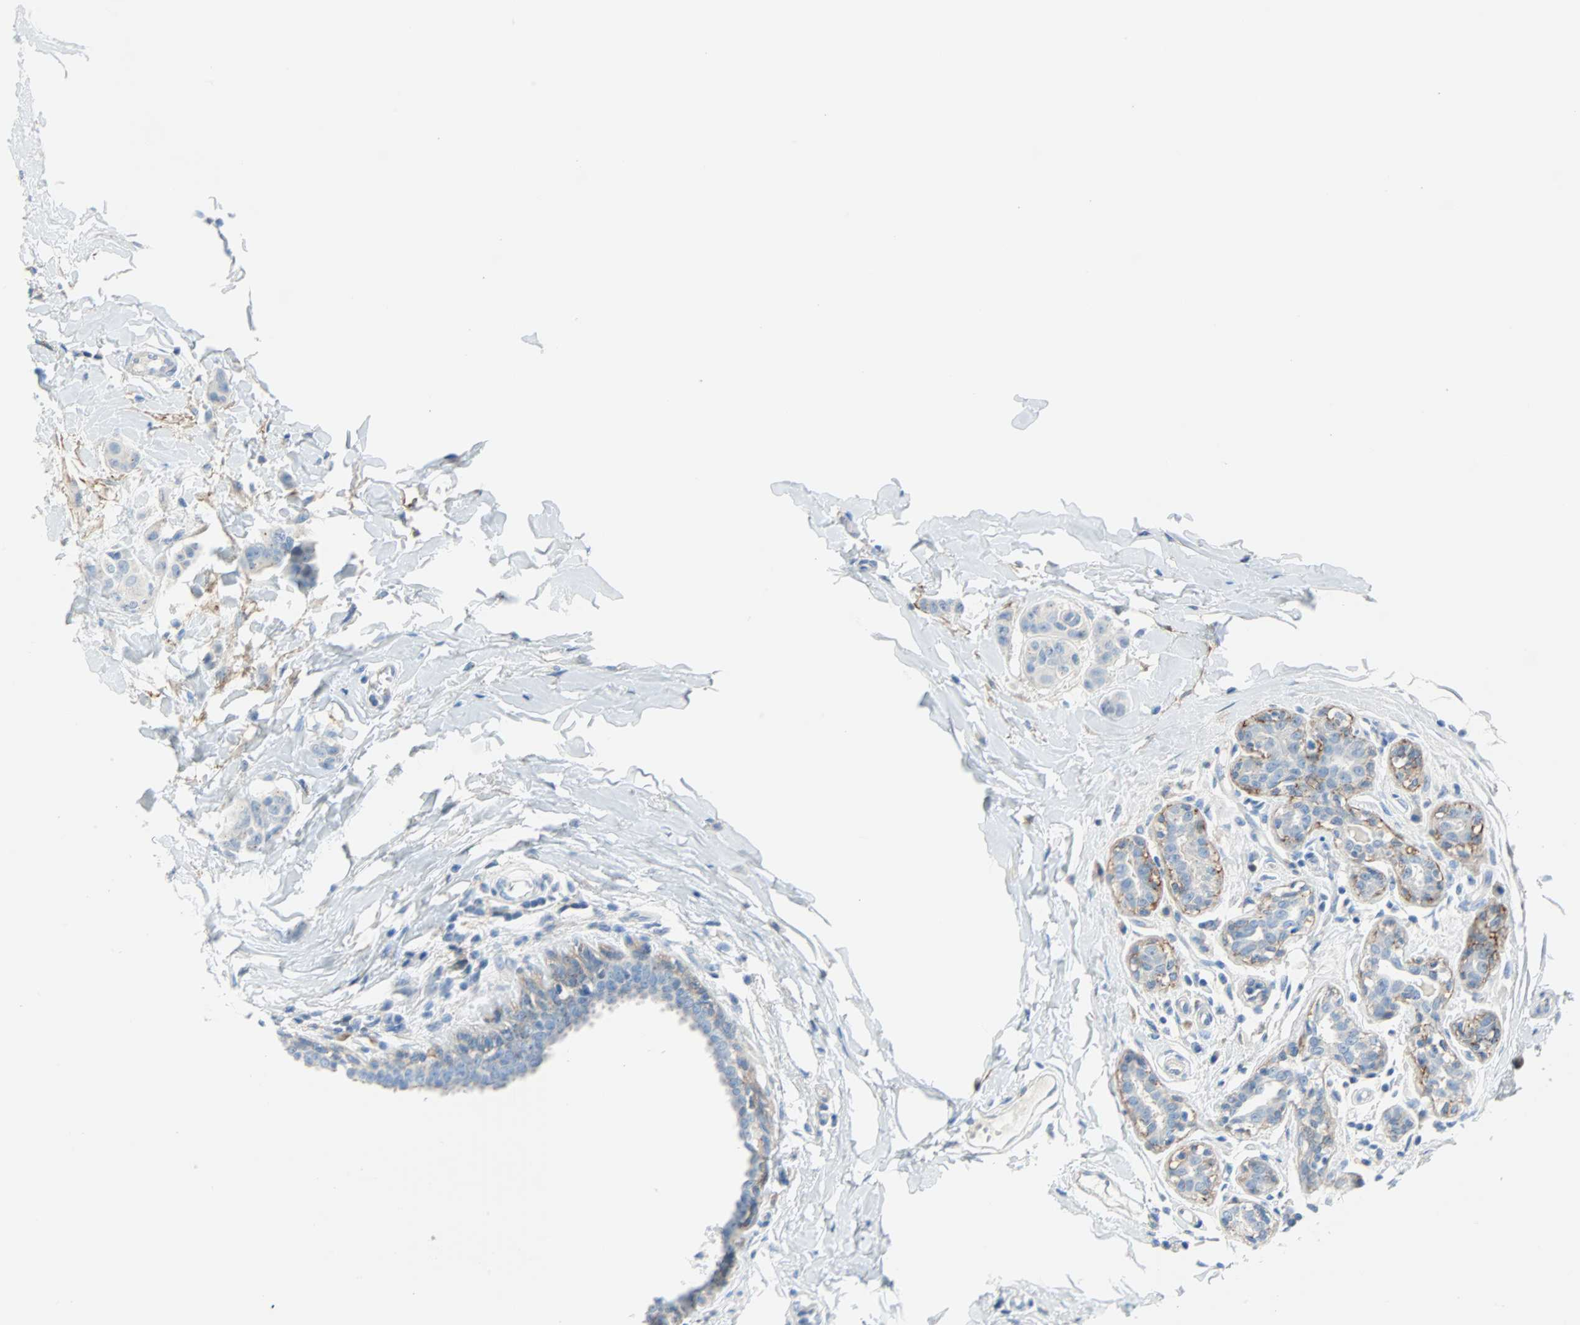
{"staining": {"intensity": "negative", "quantity": "none", "location": "none"}, "tissue": "breast cancer", "cell_type": "Tumor cells", "image_type": "cancer", "snomed": [{"axis": "morphology", "description": "Normal tissue, NOS"}, {"axis": "morphology", "description": "Duct carcinoma"}, {"axis": "topography", "description": "Breast"}], "caption": "Immunohistochemistry image of breast invasive ductal carcinoma stained for a protein (brown), which shows no positivity in tumor cells.", "gene": "PDPN", "patient": {"sex": "female", "age": 40}}